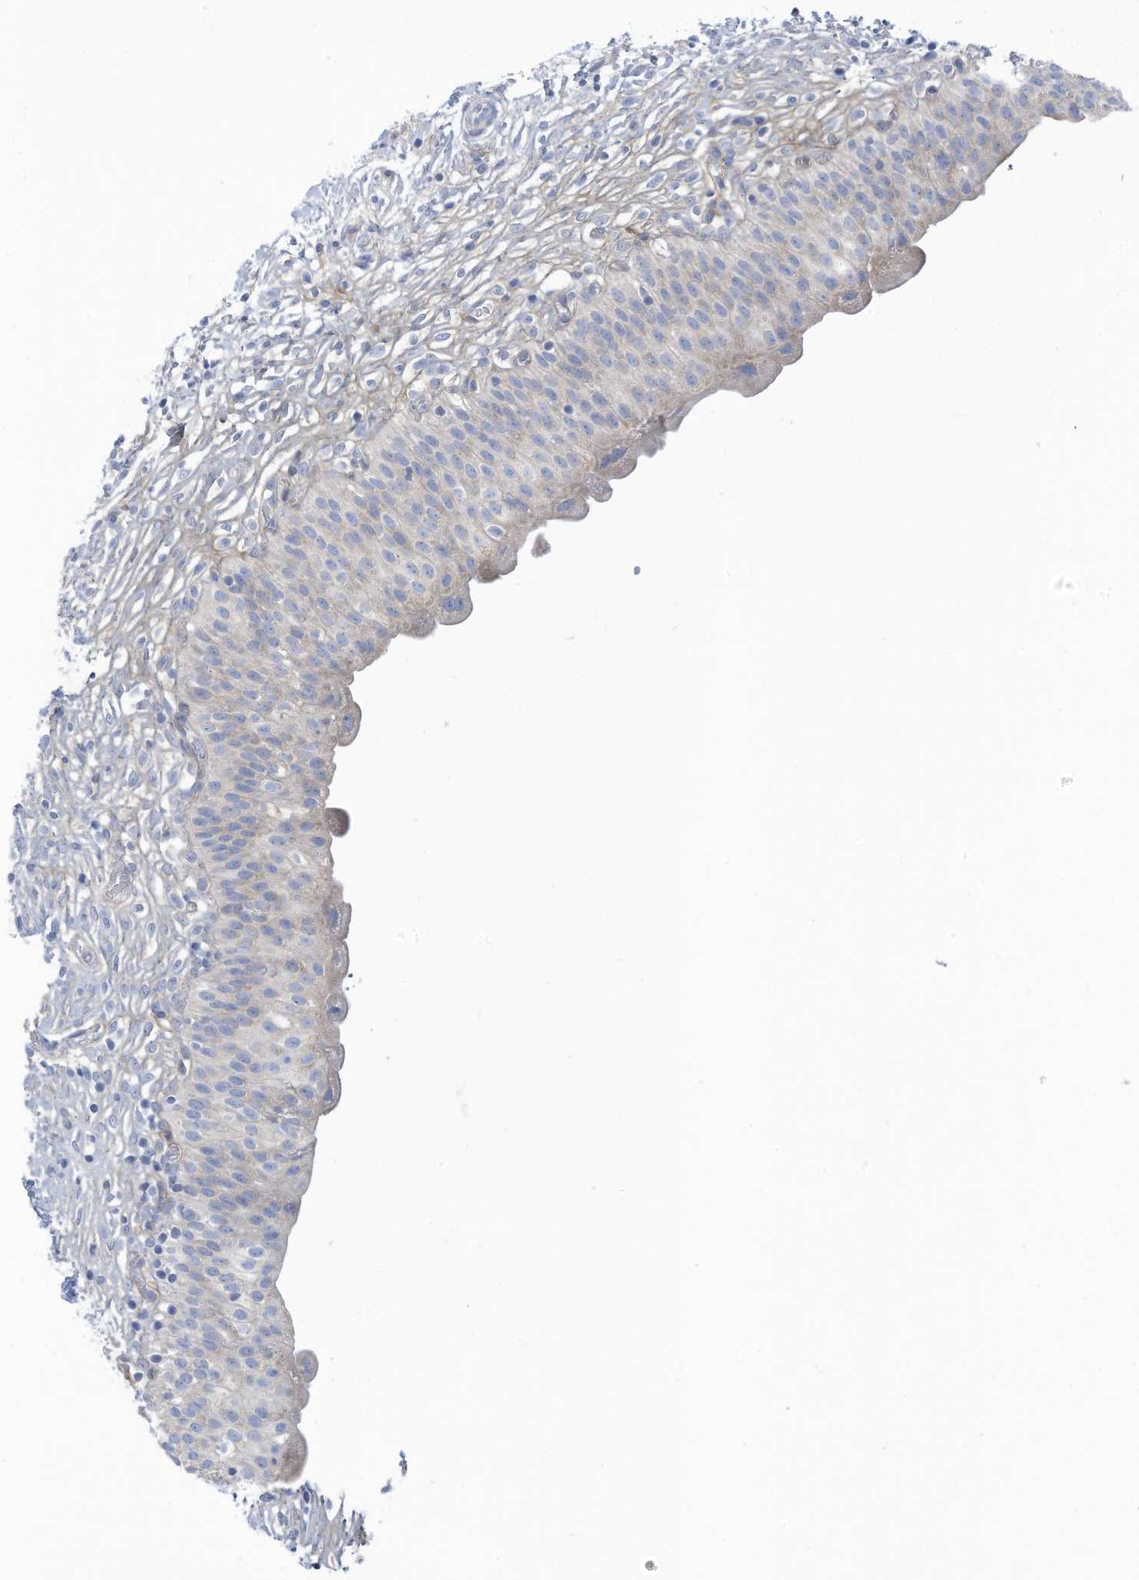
{"staining": {"intensity": "weak", "quantity": "25%-75%", "location": "cytoplasmic/membranous"}, "tissue": "urinary bladder", "cell_type": "Urothelial cells", "image_type": "normal", "snomed": [{"axis": "morphology", "description": "Normal tissue, NOS"}, {"axis": "topography", "description": "Urinary bladder"}], "caption": "Urinary bladder stained with immunohistochemistry (IHC) demonstrates weak cytoplasmic/membranous staining in approximately 25%-75% of urothelial cells.", "gene": "TRMT2B", "patient": {"sex": "male", "age": 55}}